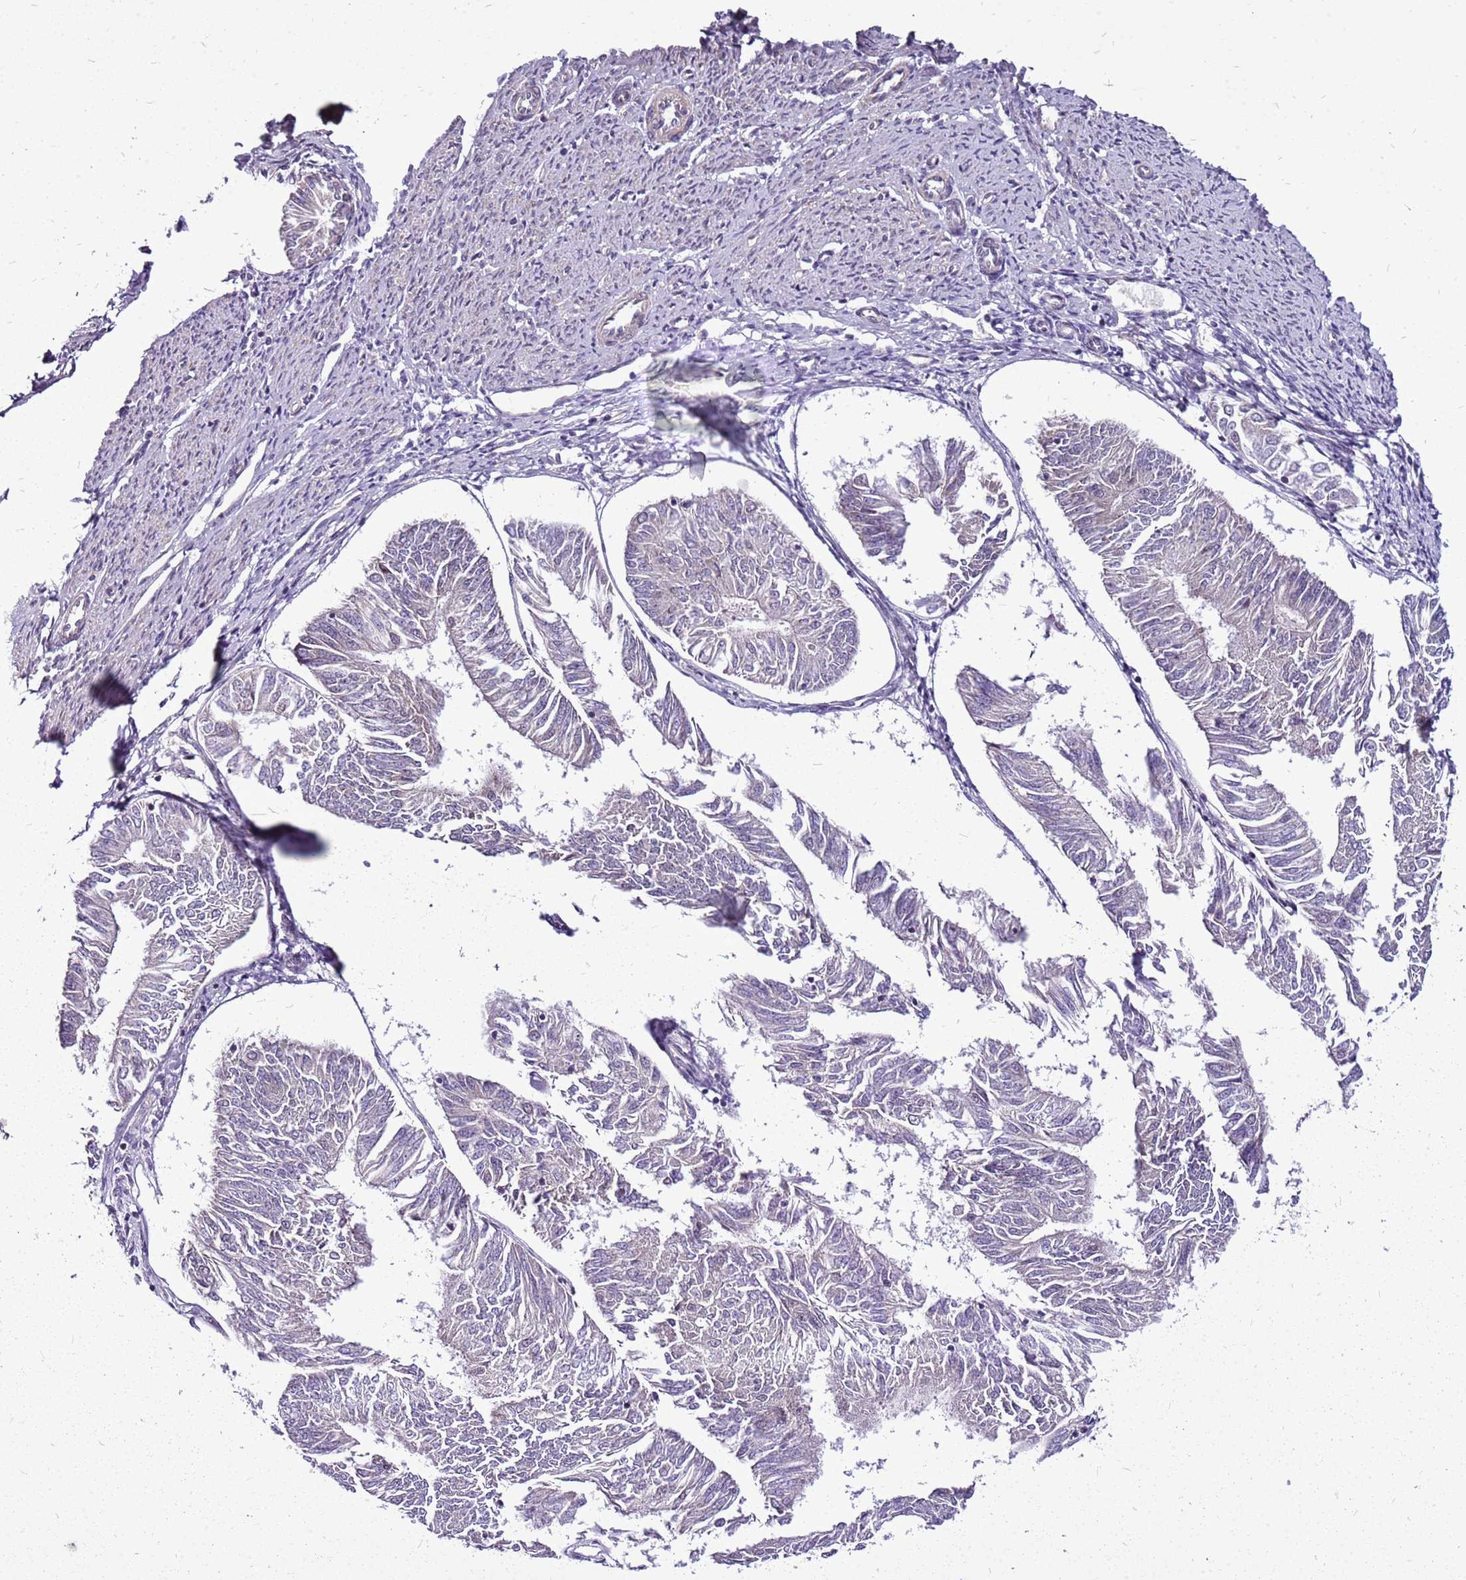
{"staining": {"intensity": "negative", "quantity": "none", "location": "none"}, "tissue": "endometrial cancer", "cell_type": "Tumor cells", "image_type": "cancer", "snomed": [{"axis": "morphology", "description": "Adenocarcinoma, NOS"}, {"axis": "topography", "description": "Endometrium"}], "caption": "Endometrial adenocarcinoma was stained to show a protein in brown. There is no significant positivity in tumor cells. (DAB immunohistochemistry (IHC) visualized using brightfield microscopy, high magnification).", "gene": "CCDC166", "patient": {"sex": "female", "age": 58}}